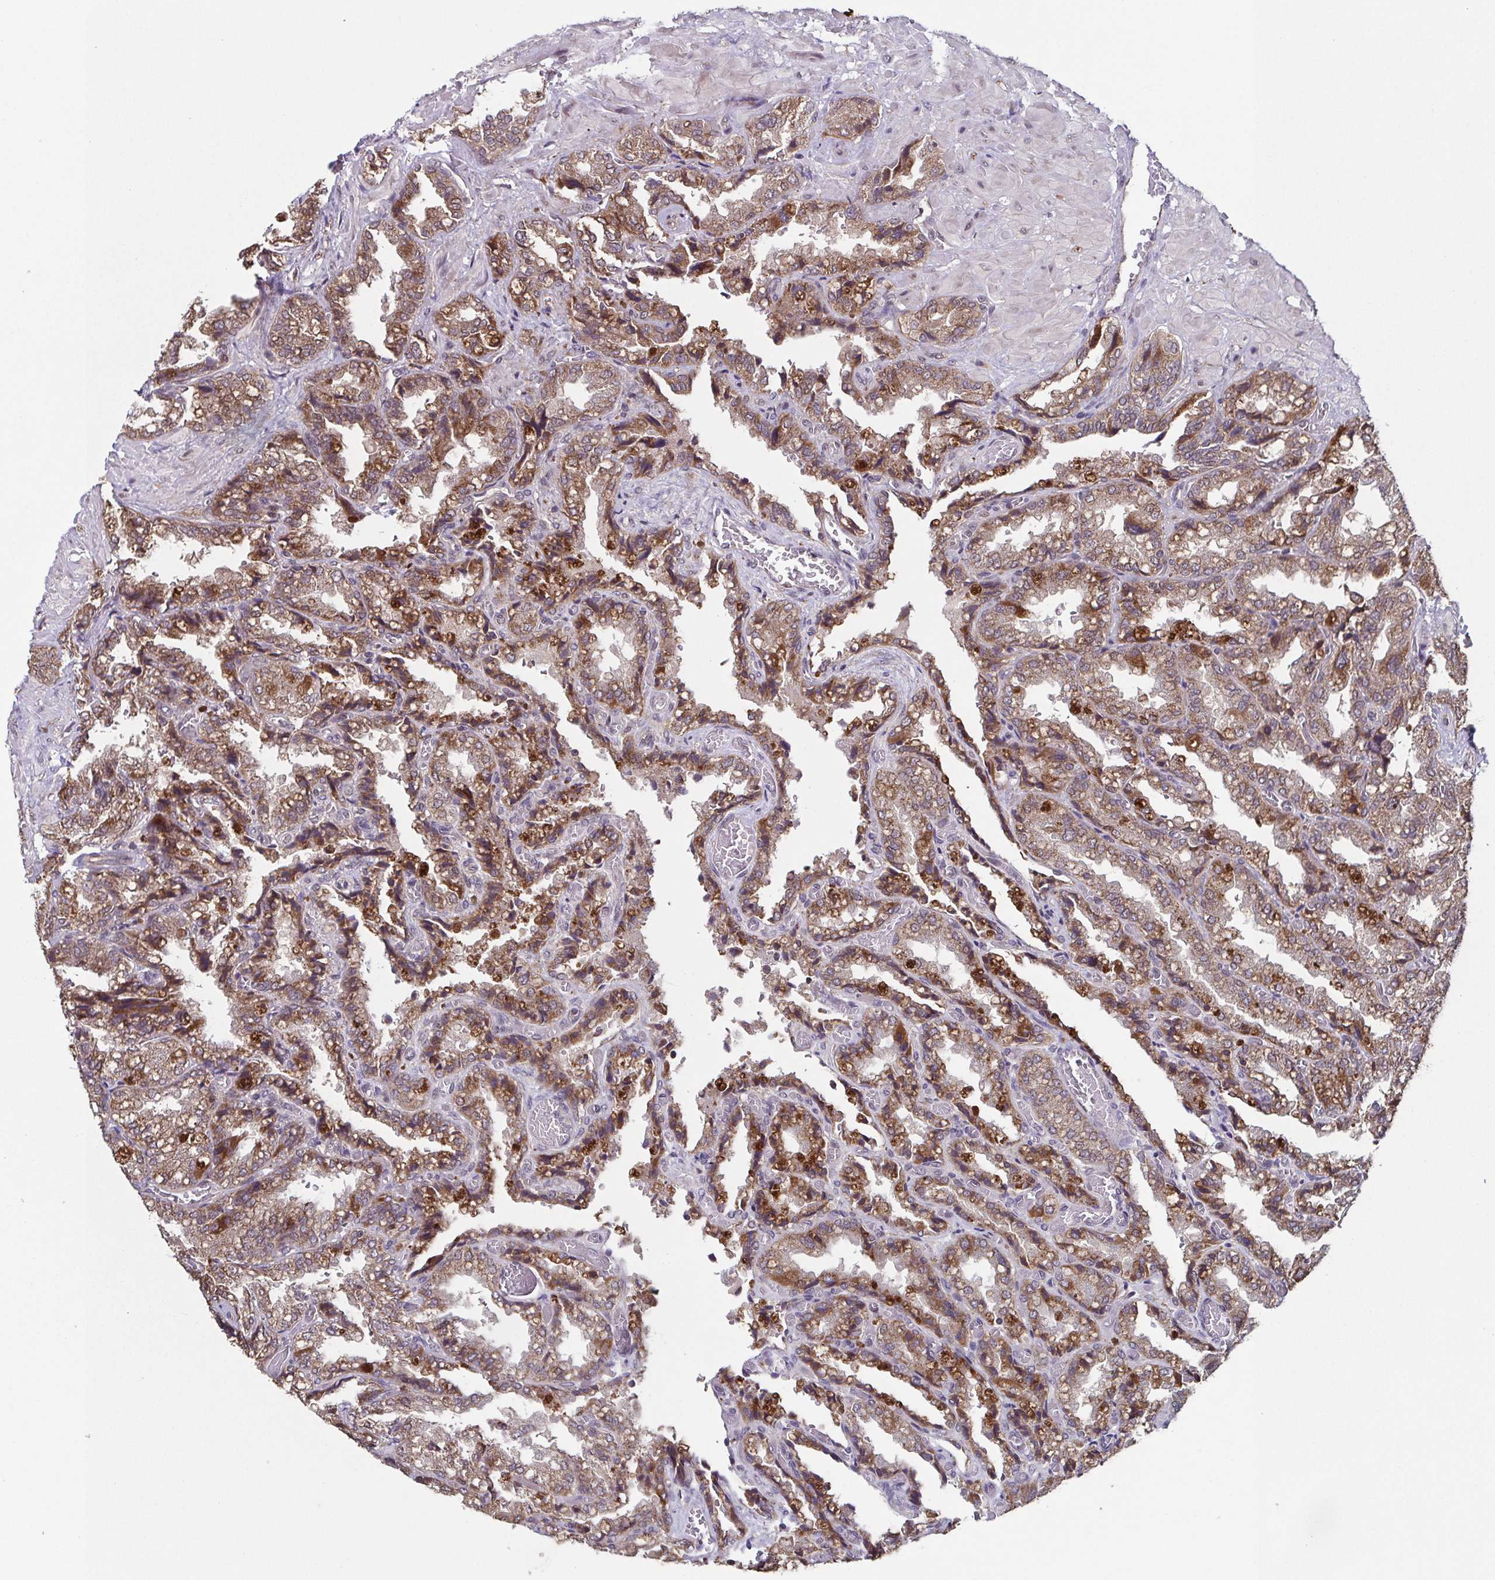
{"staining": {"intensity": "moderate", "quantity": ">75%", "location": "cytoplasmic/membranous"}, "tissue": "seminal vesicle", "cell_type": "Glandular cells", "image_type": "normal", "snomed": [{"axis": "morphology", "description": "Normal tissue, NOS"}, {"axis": "topography", "description": "Seminal veicle"}], "caption": "Immunohistochemical staining of benign seminal vesicle shows >75% levels of moderate cytoplasmic/membranous protein staining in about >75% of glandular cells. The staining is performed using DAB brown chromogen to label protein expression. The nuclei are counter-stained blue using hematoxylin.", "gene": "TTC19", "patient": {"sex": "male", "age": 57}}